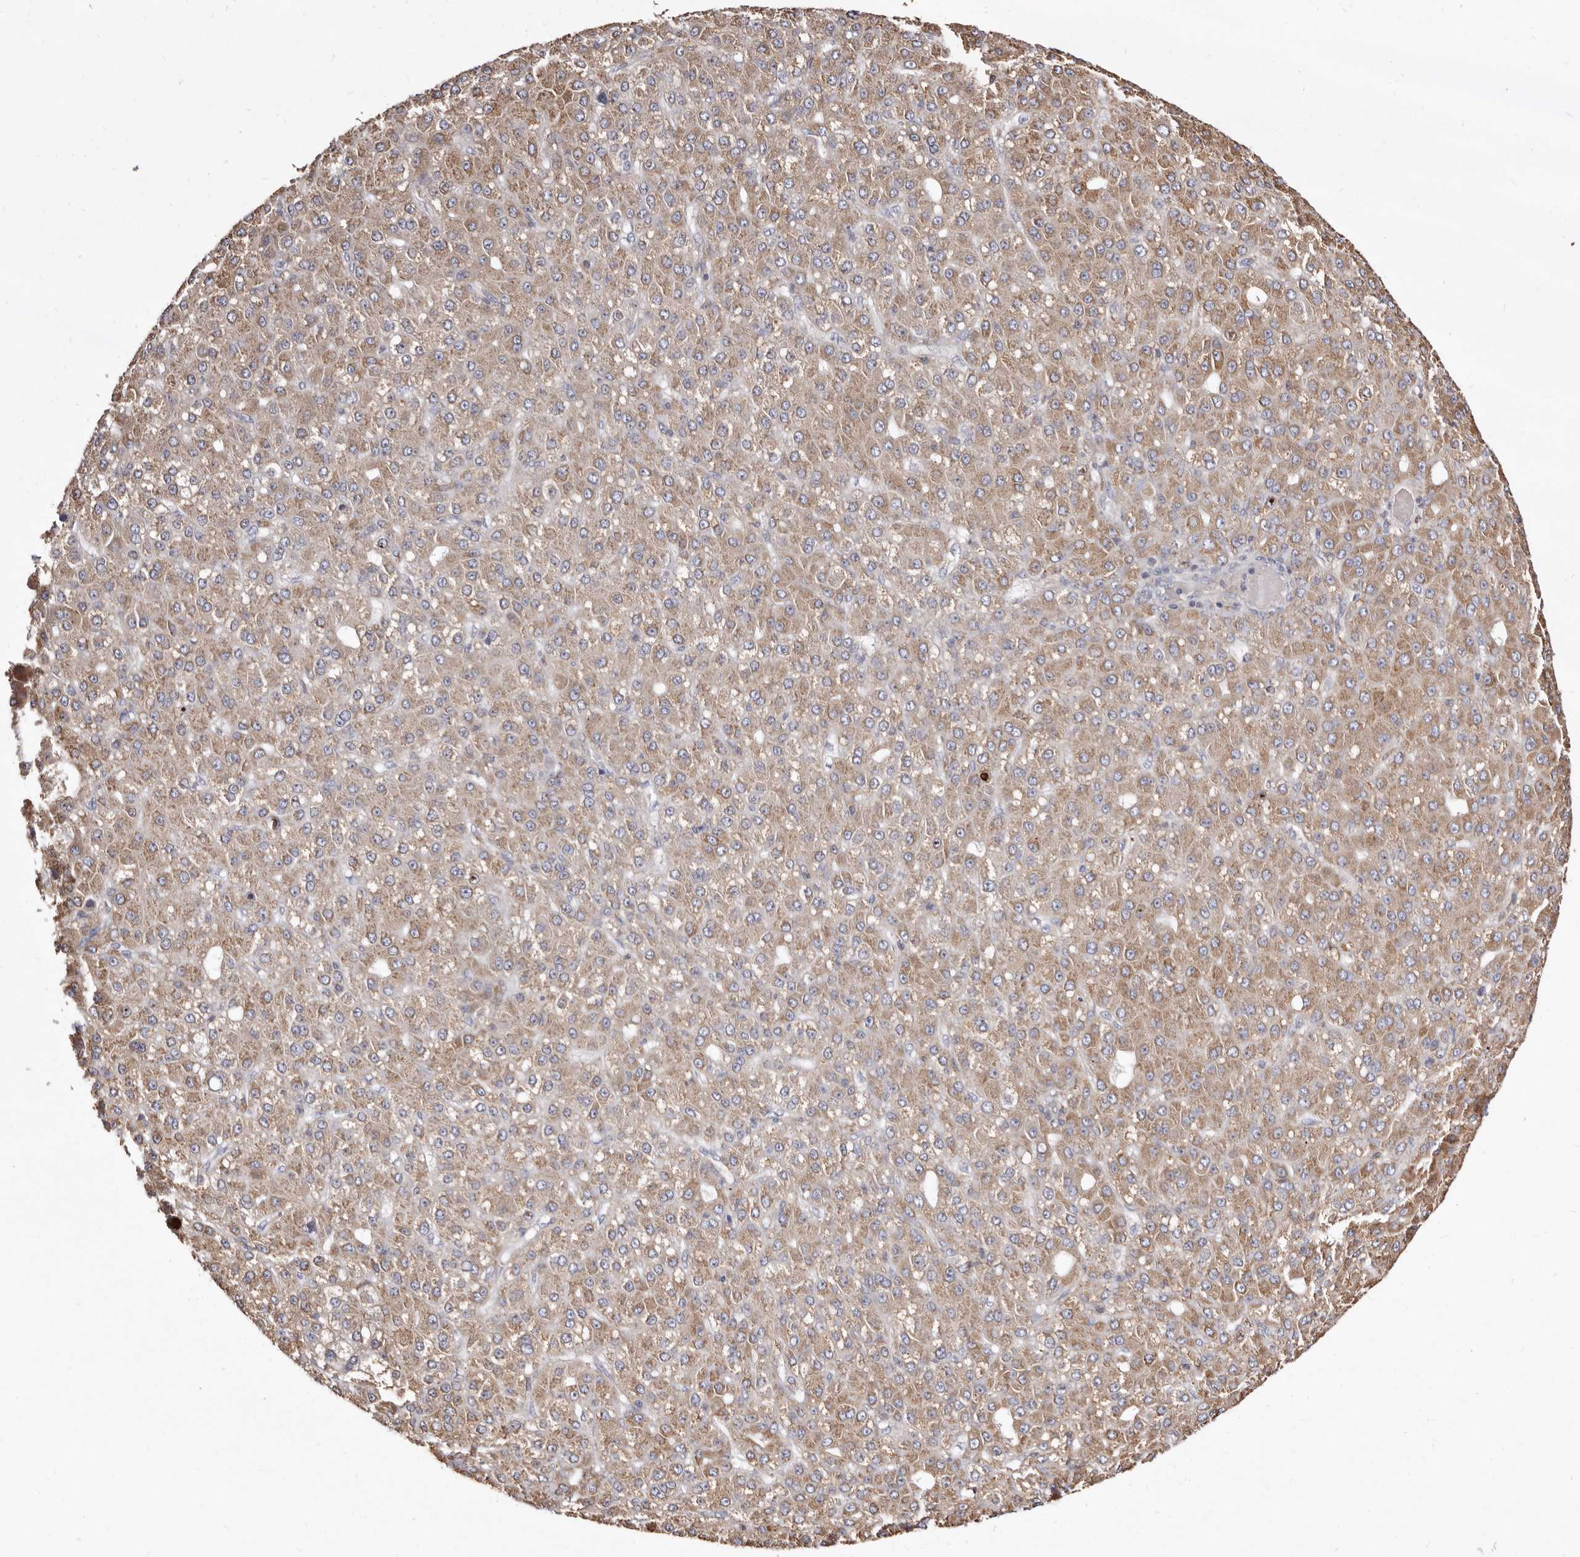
{"staining": {"intensity": "moderate", "quantity": ">75%", "location": "cytoplasmic/membranous"}, "tissue": "liver cancer", "cell_type": "Tumor cells", "image_type": "cancer", "snomed": [{"axis": "morphology", "description": "Carcinoma, Hepatocellular, NOS"}, {"axis": "topography", "description": "Liver"}], "caption": "Protein analysis of hepatocellular carcinoma (liver) tissue reveals moderate cytoplasmic/membranous expression in about >75% of tumor cells. (IHC, brightfield microscopy, high magnification).", "gene": "ACBD6", "patient": {"sex": "male", "age": 67}}